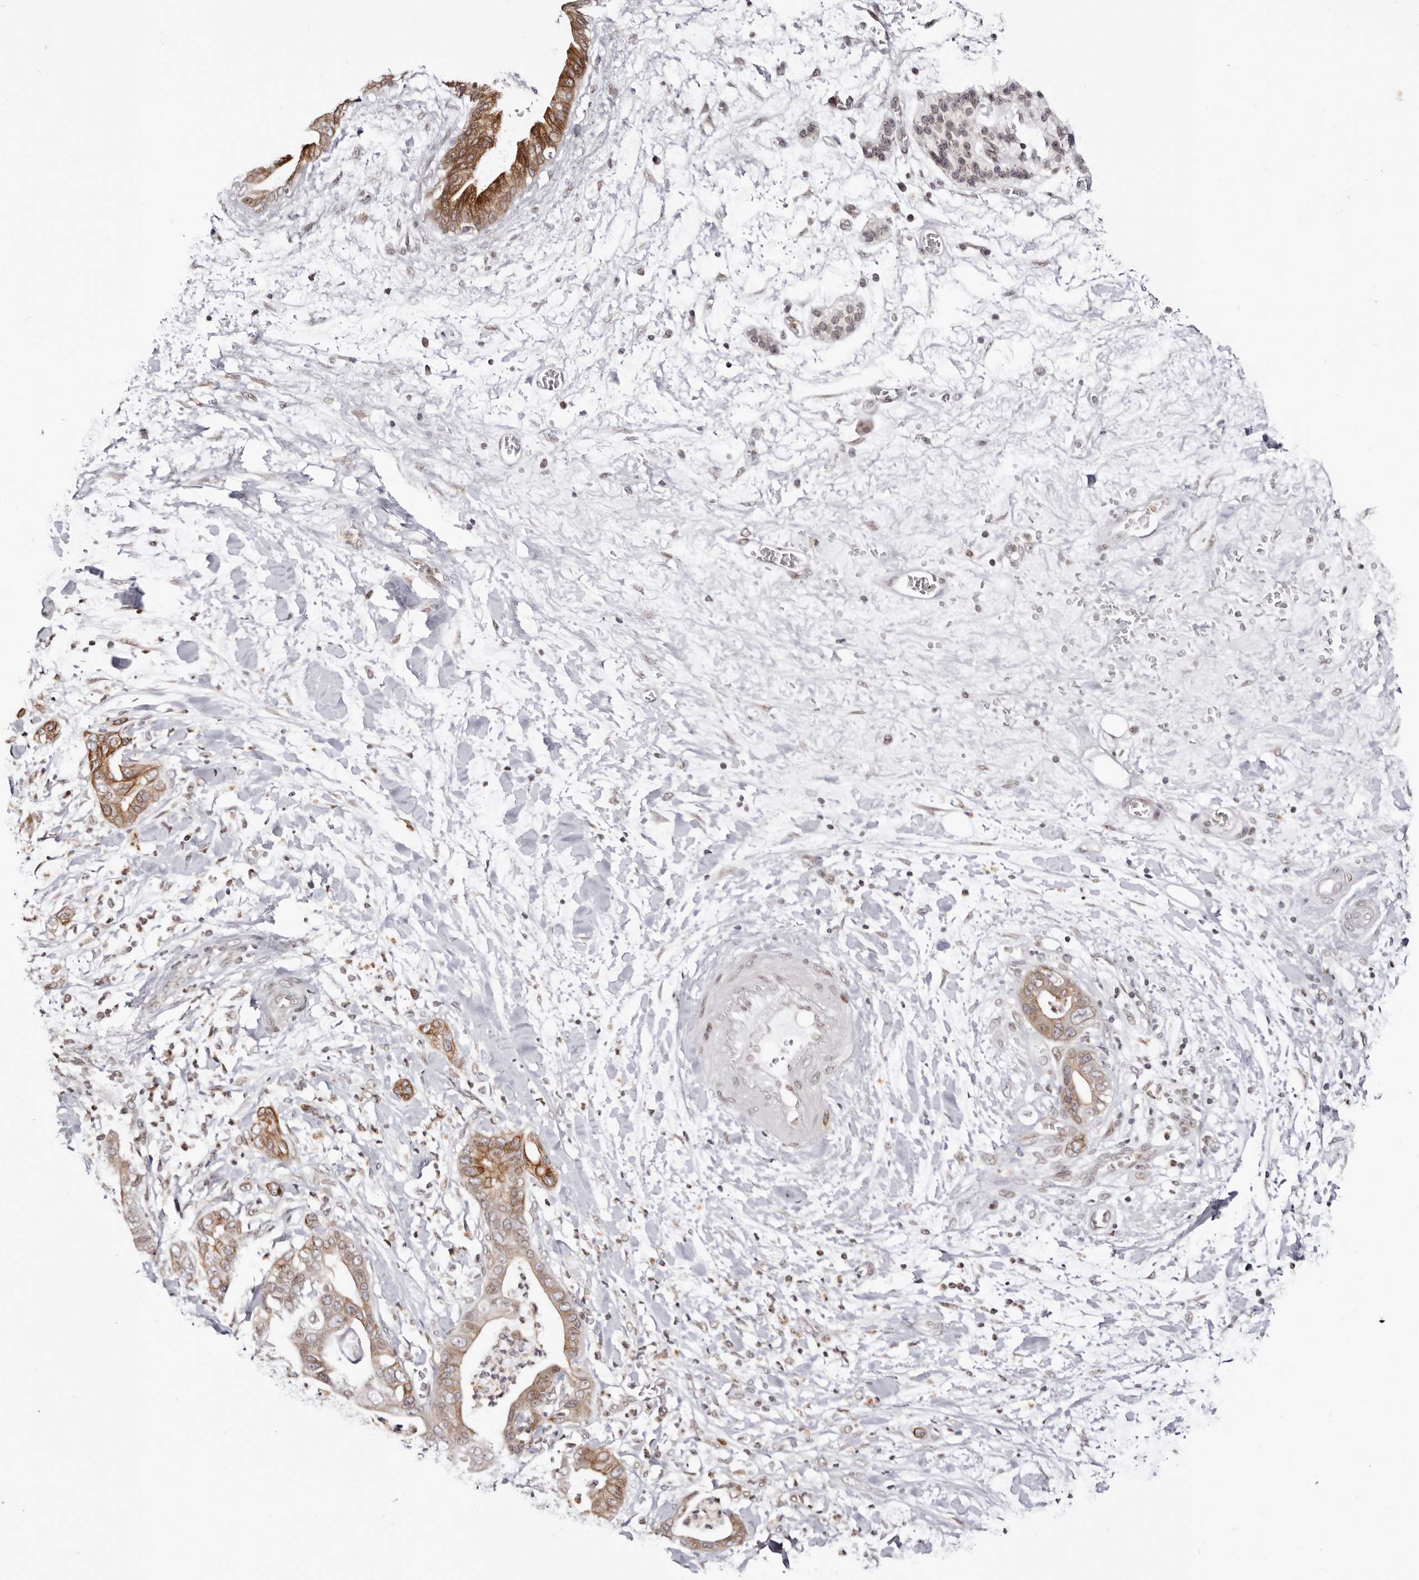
{"staining": {"intensity": "moderate", "quantity": ">75%", "location": "cytoplasmic/membranous,nuclear"}, "tissue": "pancreatic cancer", "cell_type": "Tumor cells", "image_type": "cancer", "snomed": [{"axis": "morphology", "description": "Adenocarcinoma, NOS"}, {"axis": "topography", "description": "Pancreas"}], "caption": "Immunohistochemical staining of pancreatic adenocarcinoma shows medium levels of moderate cytoplasmic/membranous and nuclear staining in approximately >75% of tumor cells.", "gene": "NUP153", "patient": {"sex": "female", "age": 78}}